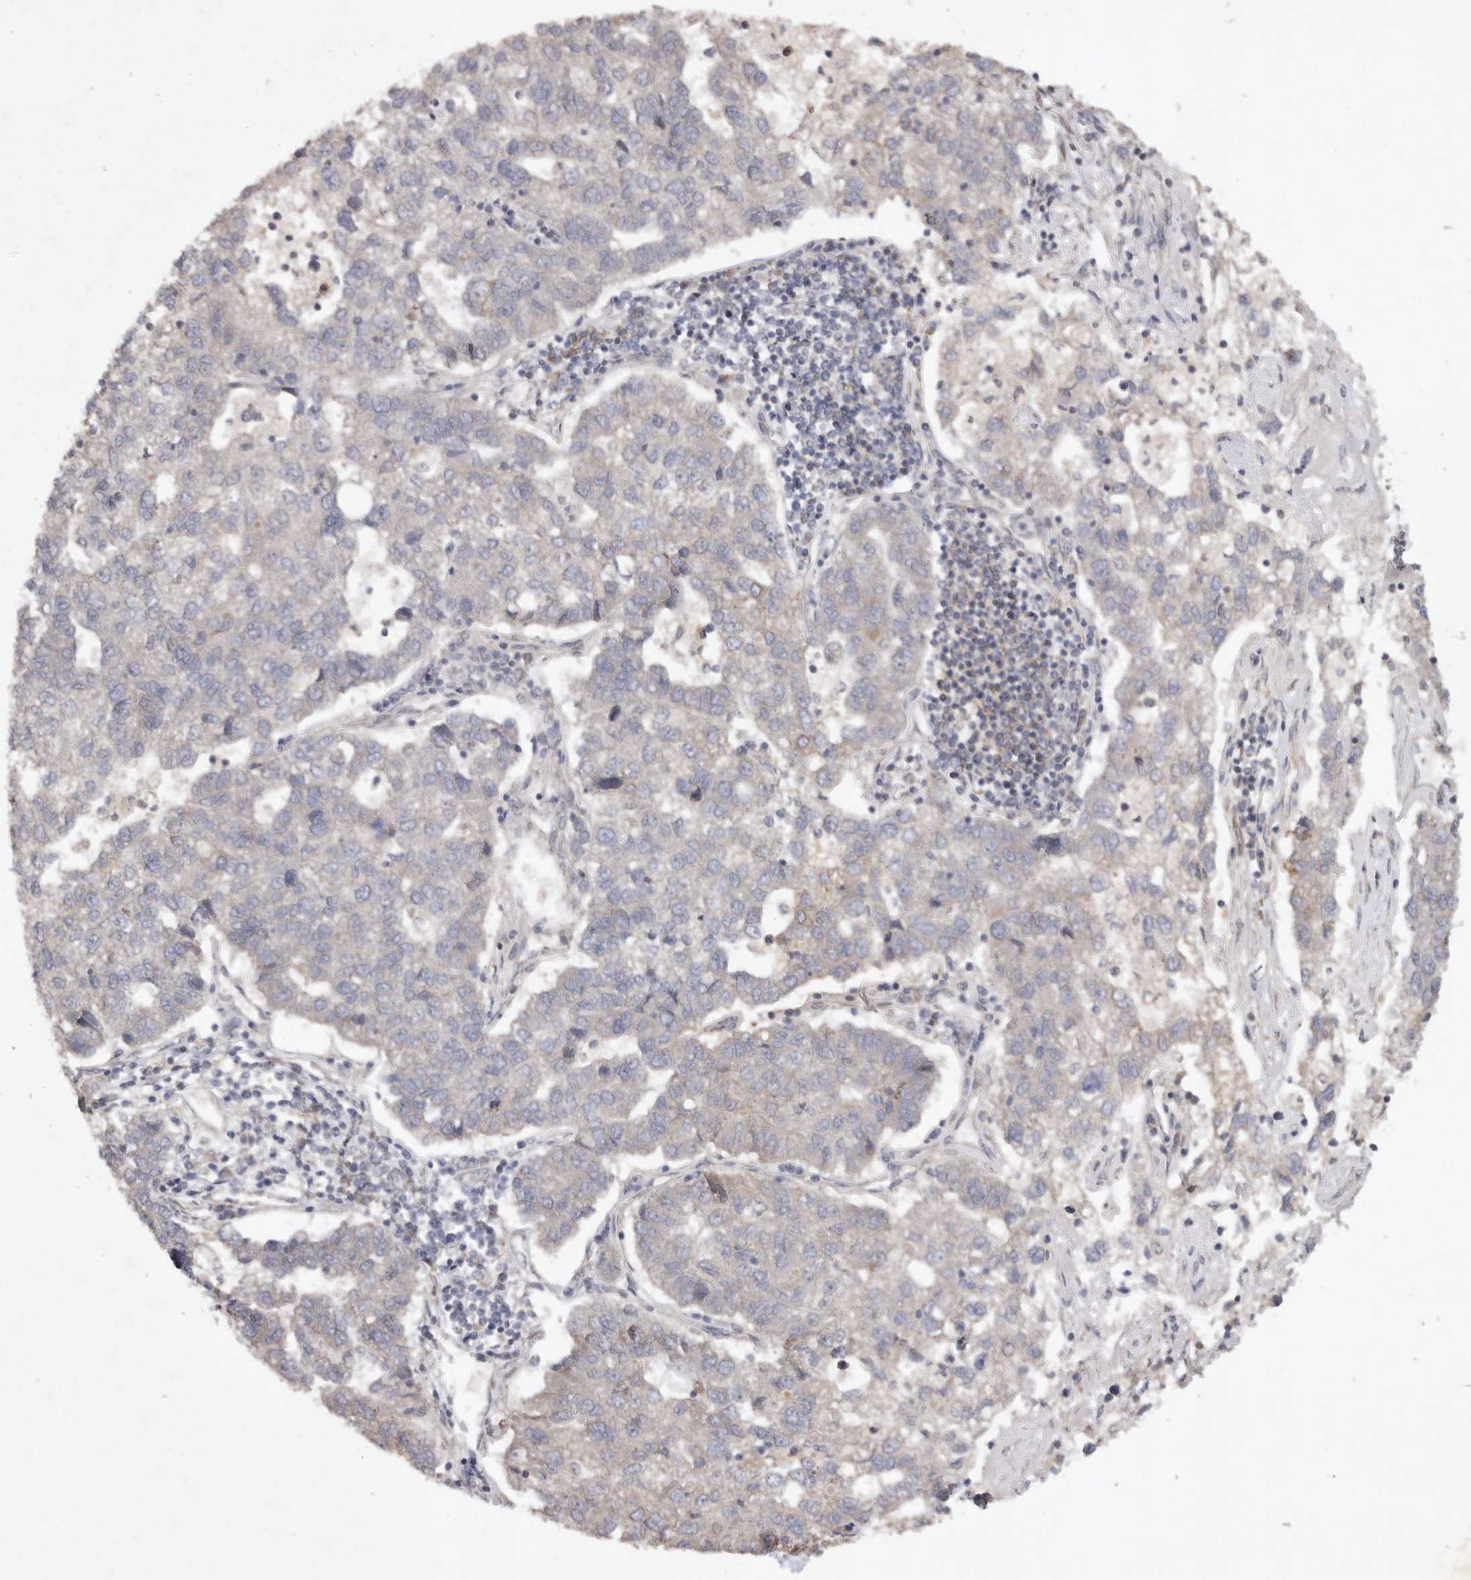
{"staining": {"intensity": "negative", "quantity": "none", "location": "none"}, "tissue": "pancreatic cancer", "cell_type": "Tumor cells", "image_type": "cancer", "snomed": [{"axis": "morphology", "description": "Adenocarcinoma, NOS"}, {"axis": "topography", "description": "Pancreas"}], "caption": "An immunohistochemistry image of adenocarcinoma (pancreatic) is shown. There is no staining in tumor cells of adenocarcinoma (pancreatic).", "gene": "EDEM3", "patient": {"sex": "female", "age": 61}}